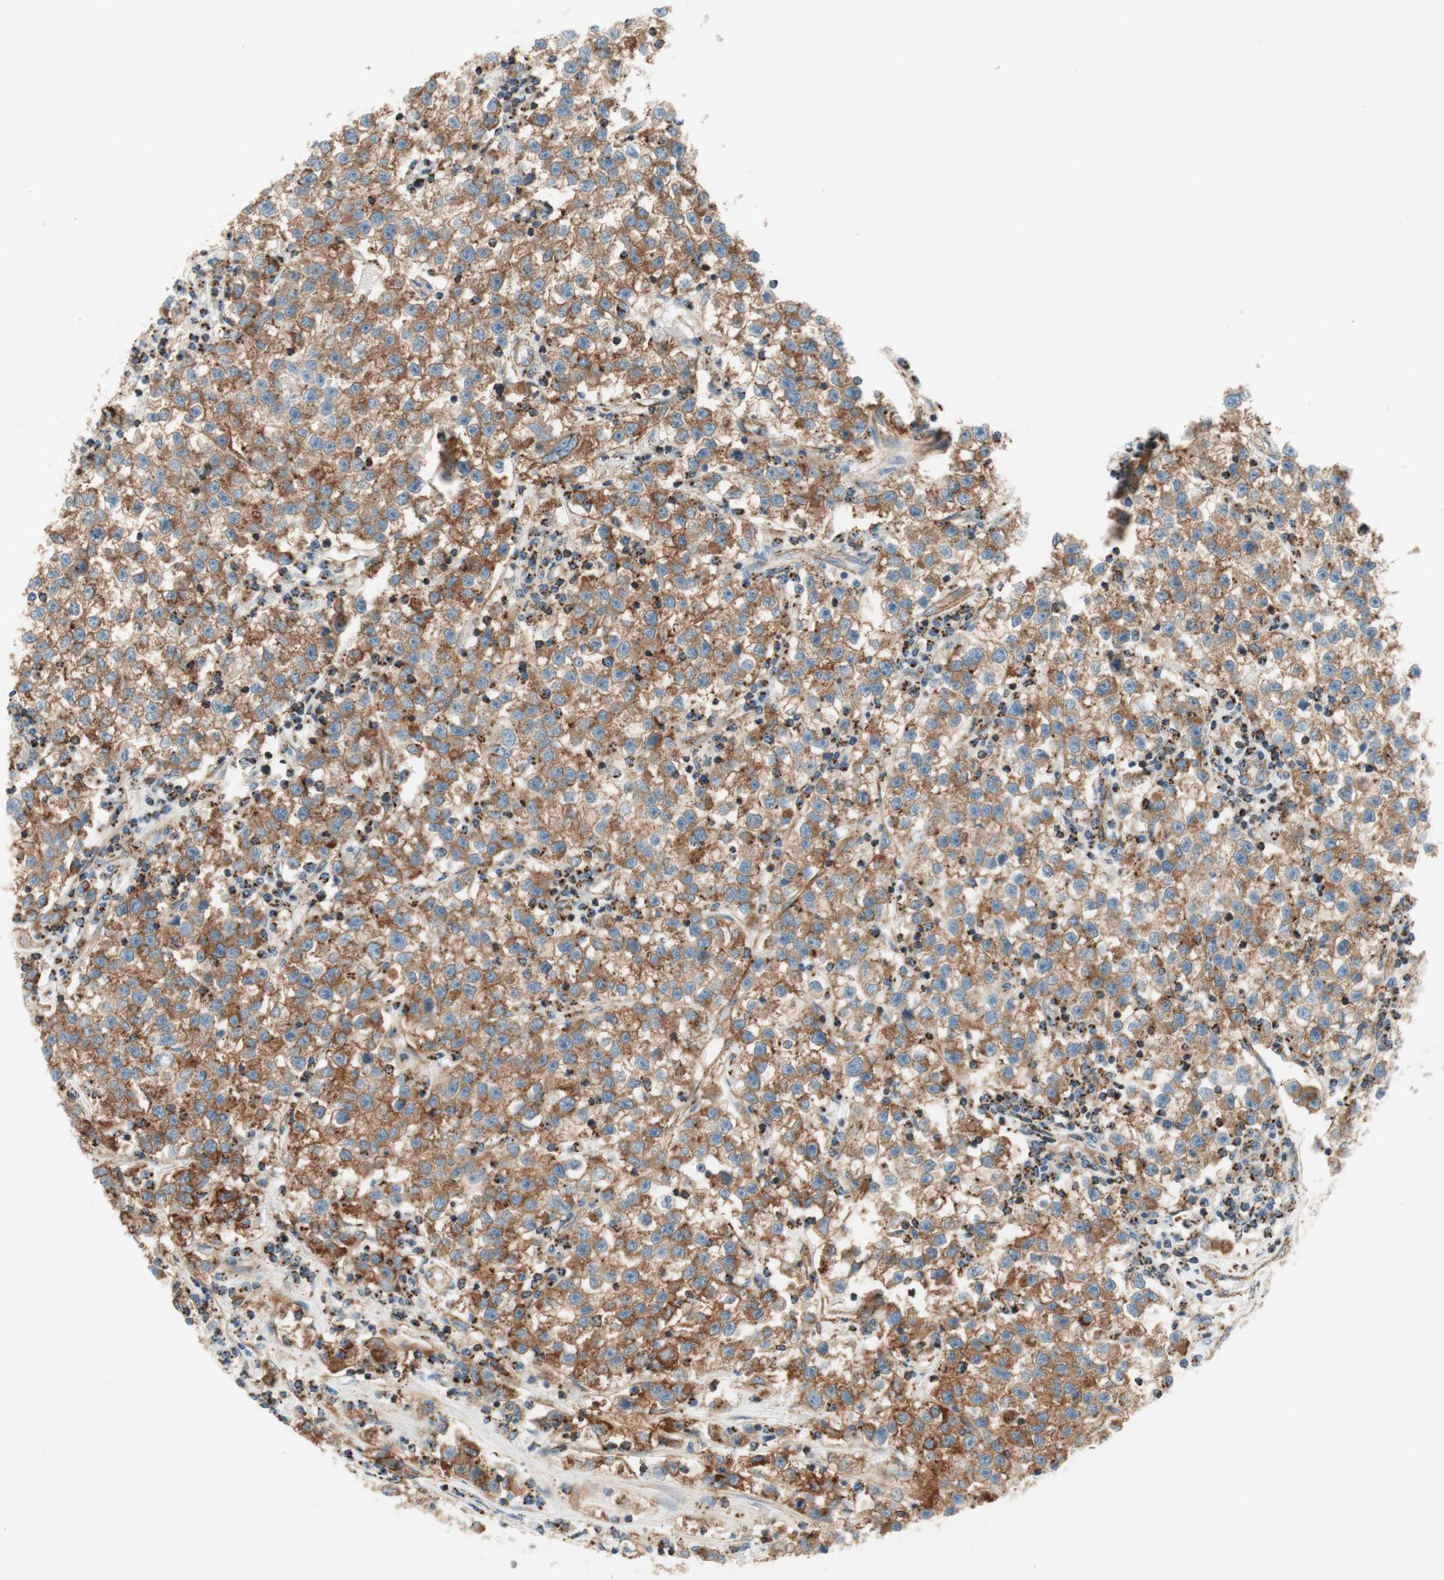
{"staining": {"intensity": "moderate", "quantity": ">75%", "location": "cytoplasmic/membranous"}, "tissue": "testis cancer", "cell_type": "Tumor cells", "image_type": "cancer", "snomed": [{"axis": "morphology", "description": "Seminoma, NOS"}, {"axis": "topography", "description": "Testis"}], "caption": "Testis cancer (seminoma) tissue displays moderate cytoplasmic/membranous positivity in approximately >75% of tumor cells", "gene": "VPS26A", "patient": {"sex": "male", "age": 22}}